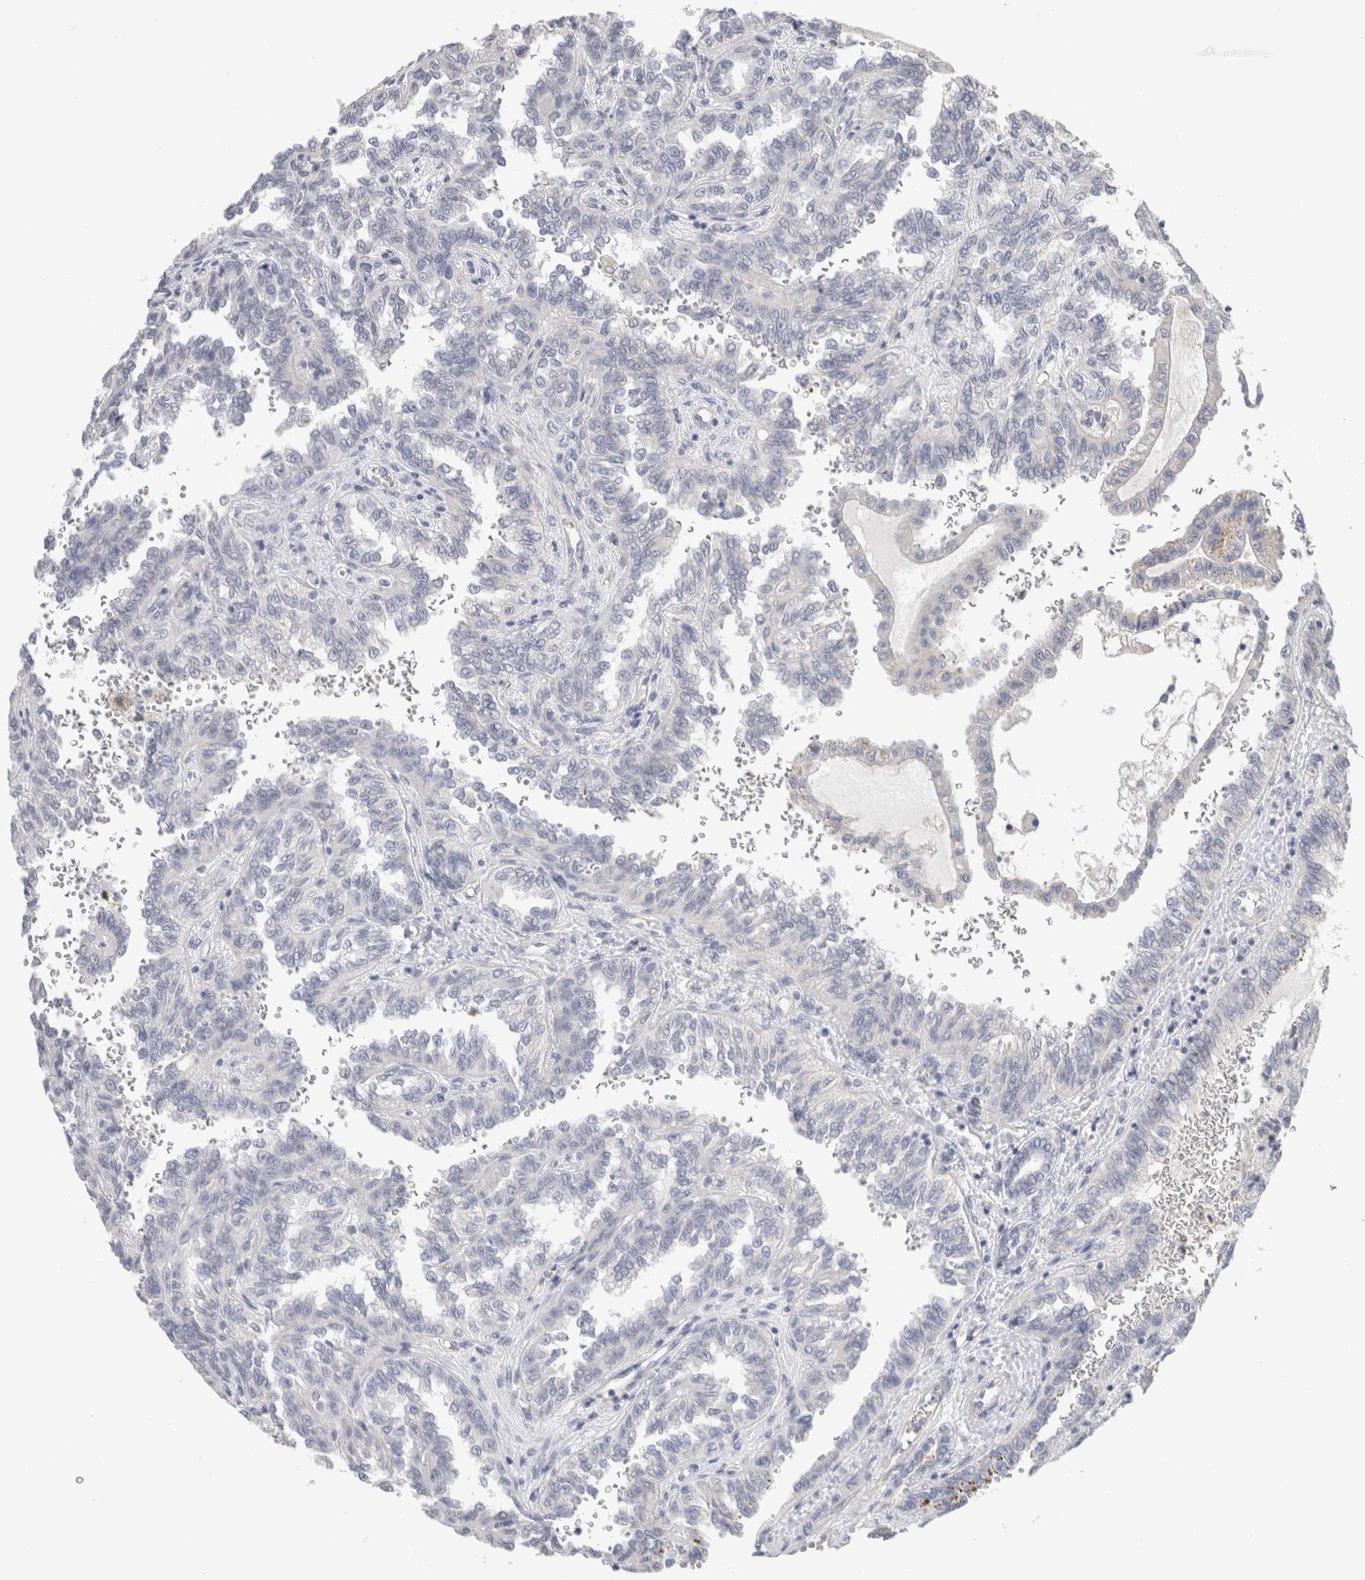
{"staining": {"intensity": "negative", "quantity": "none", "location": "none"}, "tissue": "renal cancer", "cell_type": "Tumor cells", "image_type": "cancer", "snomed": [{"axis": "morphology", "description": "Inflammation, NOS"}, {"axis": "morphology", "description": "Adenocarcinoma, NOS"}, {"axis": "topography", "description": "Kidney"}], "caption": "Tumor cells are negative for protein expression in human renal cancer.", "gene": "AFP", "patient": {"sex": "male", "age": 68}}